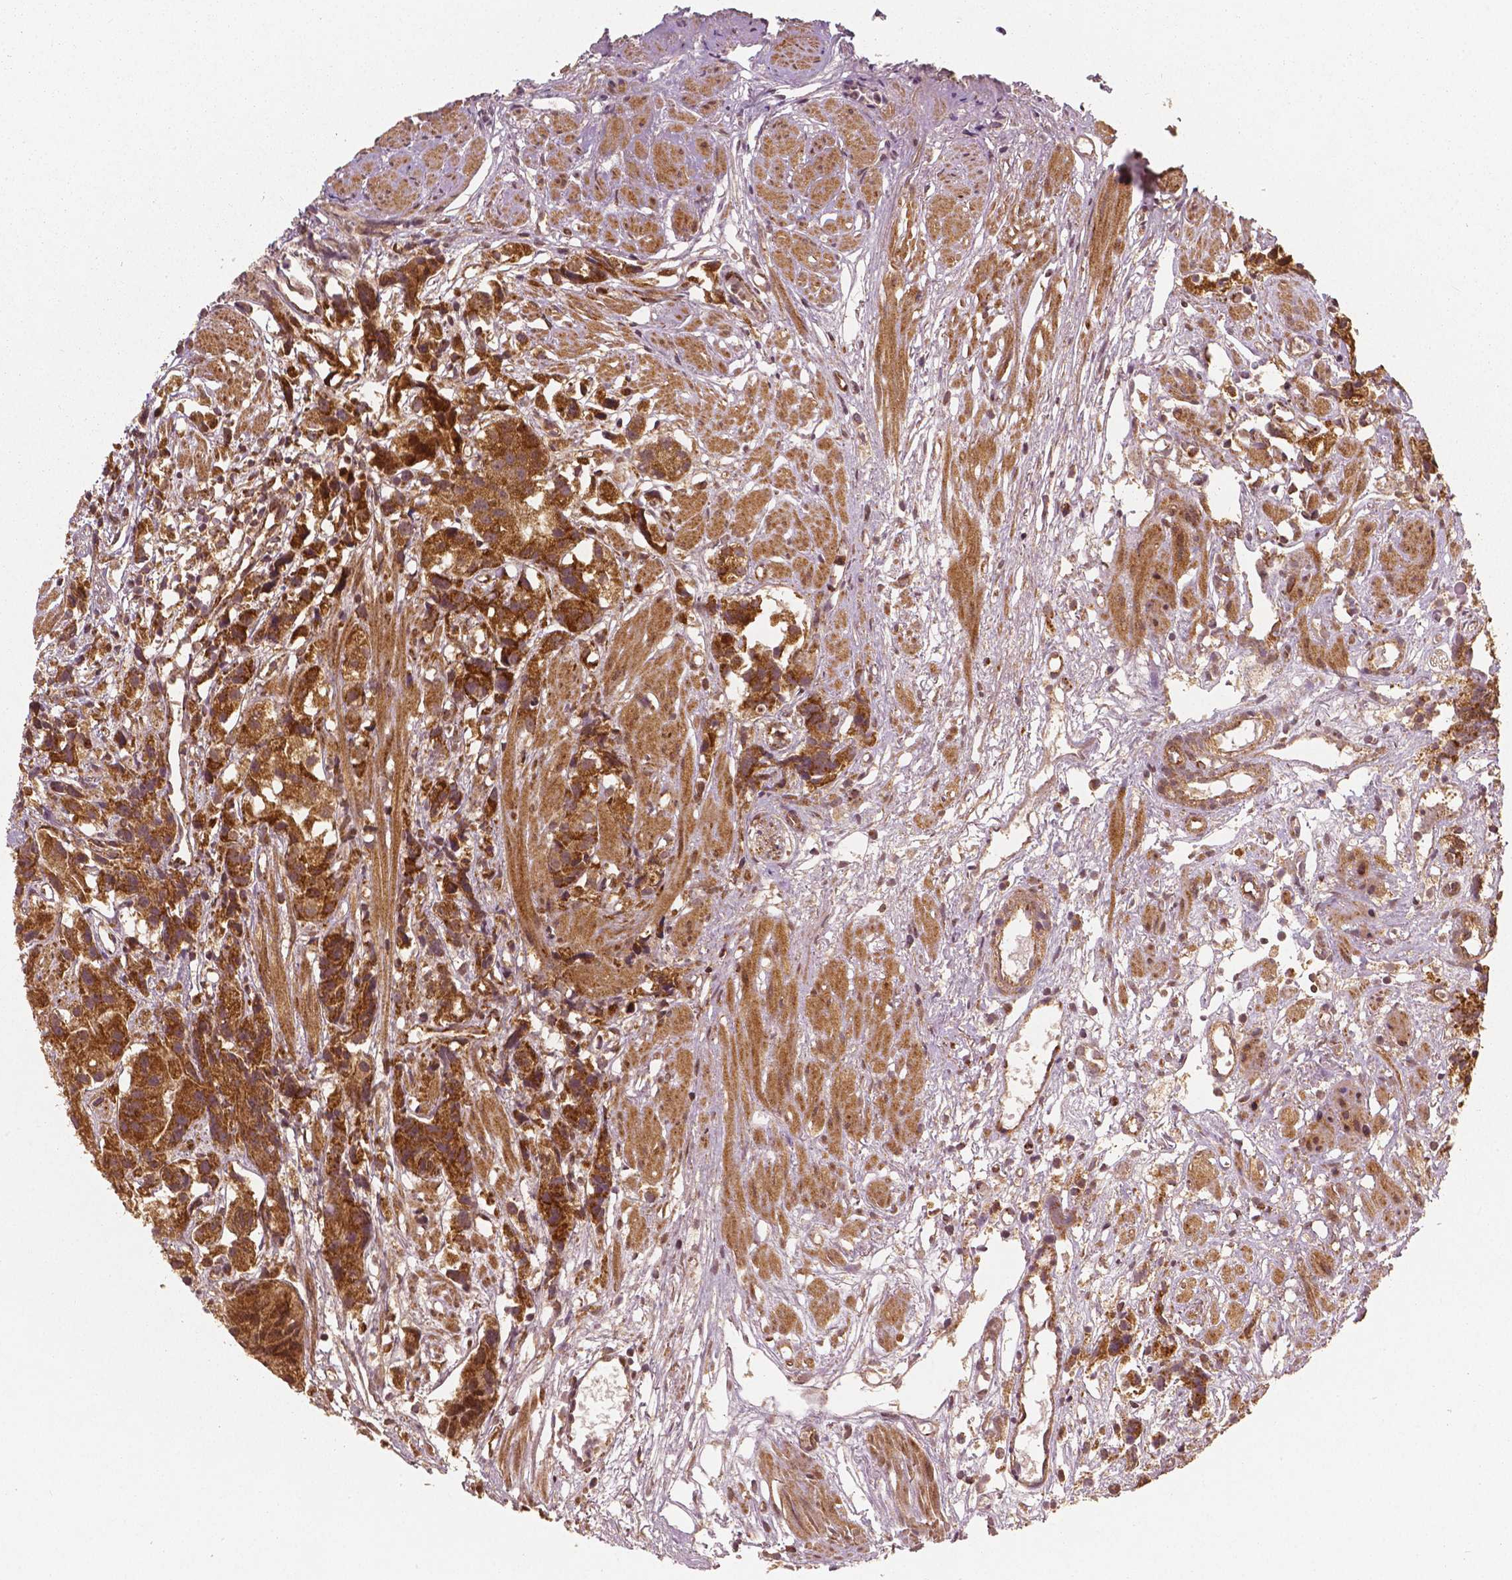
{"staining": {"intensity": "strong", "quantity": ">75%", "location": "cytoplasmic/membranous"}, "tissue": "prostate cancer", "cell_type": "Tumor cells", "image_type": "cancer", "snomed": [{"axis": "morphology", "description": "Adenocarcinoma, High grade"}, {"axis": "topography", "description": "Prostate"}], "caption": "Immunohistochemistry of human prostate adenocarcinoma (high-grade) shows high levels of strong cytoplasmic/membranous staining in about >75% of tumor cells. (Stains: DAB (3,3'-diaminobenzidine) in brown, nuclei in blue, Microscopy: brightfield microscopy at high magnification).", "gene": "PGAM5", "patient": {"sex": "male", "age": 68}}